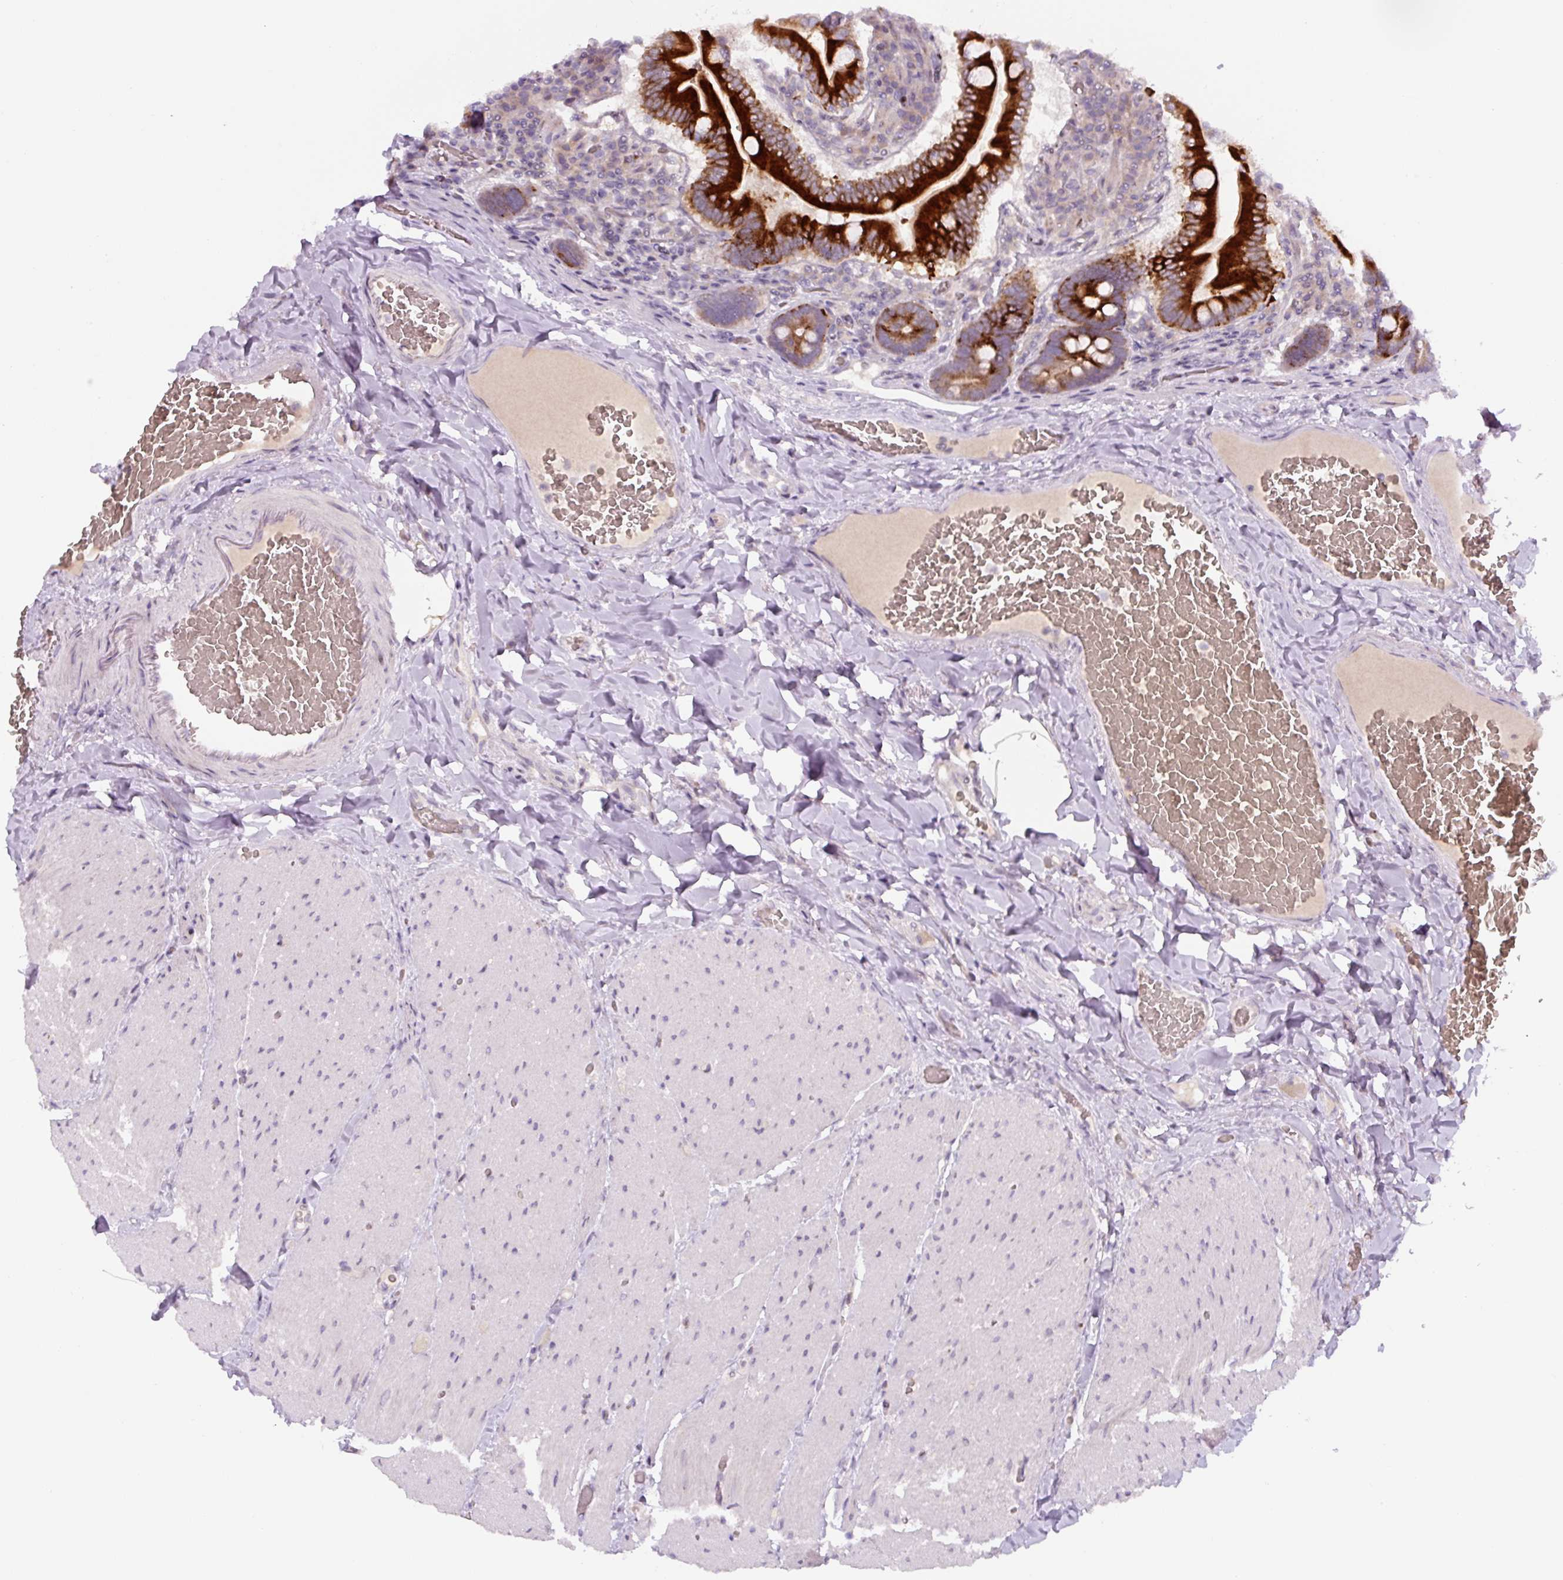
{"staining": {"intensity": "strong", "quantity": ">75%", "location": "cytoplasmic/membranous"}, "tissue": "duodenum", "cell_type": "Glandular cells", "image_type": "normal", "snomed": [{"axis": "morphology", "description": "Normal tissue, NOS"}, {"axis": "topography", "description": "Duodenum"}], "caption": "Glandular cells show high levels of strong cytoplasmic/membranous staining in about >75% of cells in unremarkable duodenum.", "gene": "YIF1B", "patient": {"sex": "female", "age": 62}}